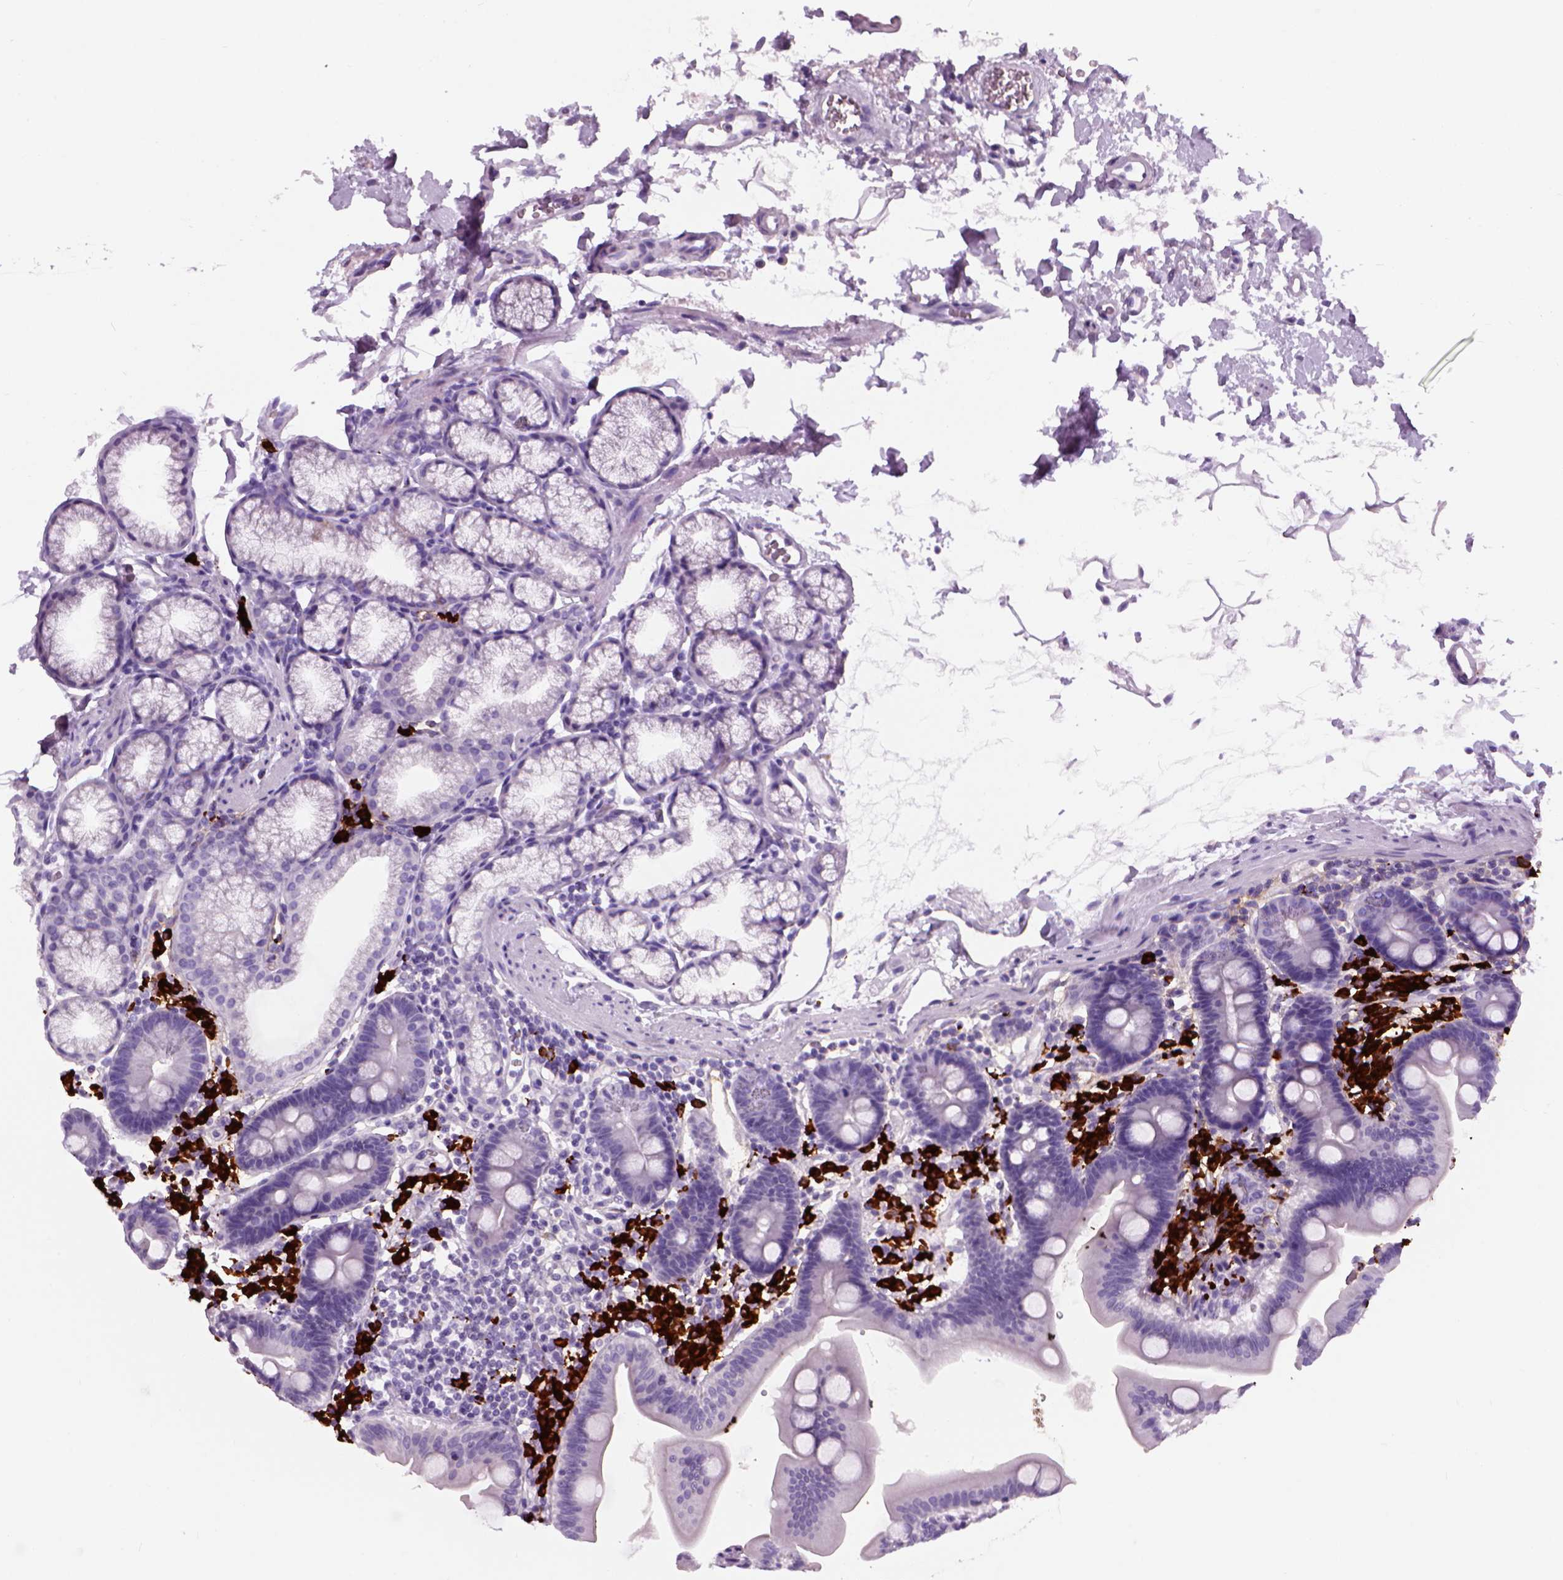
{"staining": {"intensity": "negative", "quantity": "none", "location": "none"}, "tissue": "duodenum", "cell_type": "Glandular cells", "image_type": "normal", "snomed": [{"axis": "morphology", "description": "Normal tissue, NOS"}, {"axis": "topography", "description": "Pancreas"}, {"axis": "topography", "description": "Duodenum"}], "caption": "Human duodenum stained for a protein using immunohistochemistry (IHC) displays no staining in glandular cells.", "gene": "MZB1", "patient": {"sex": "male", "age": 59}}